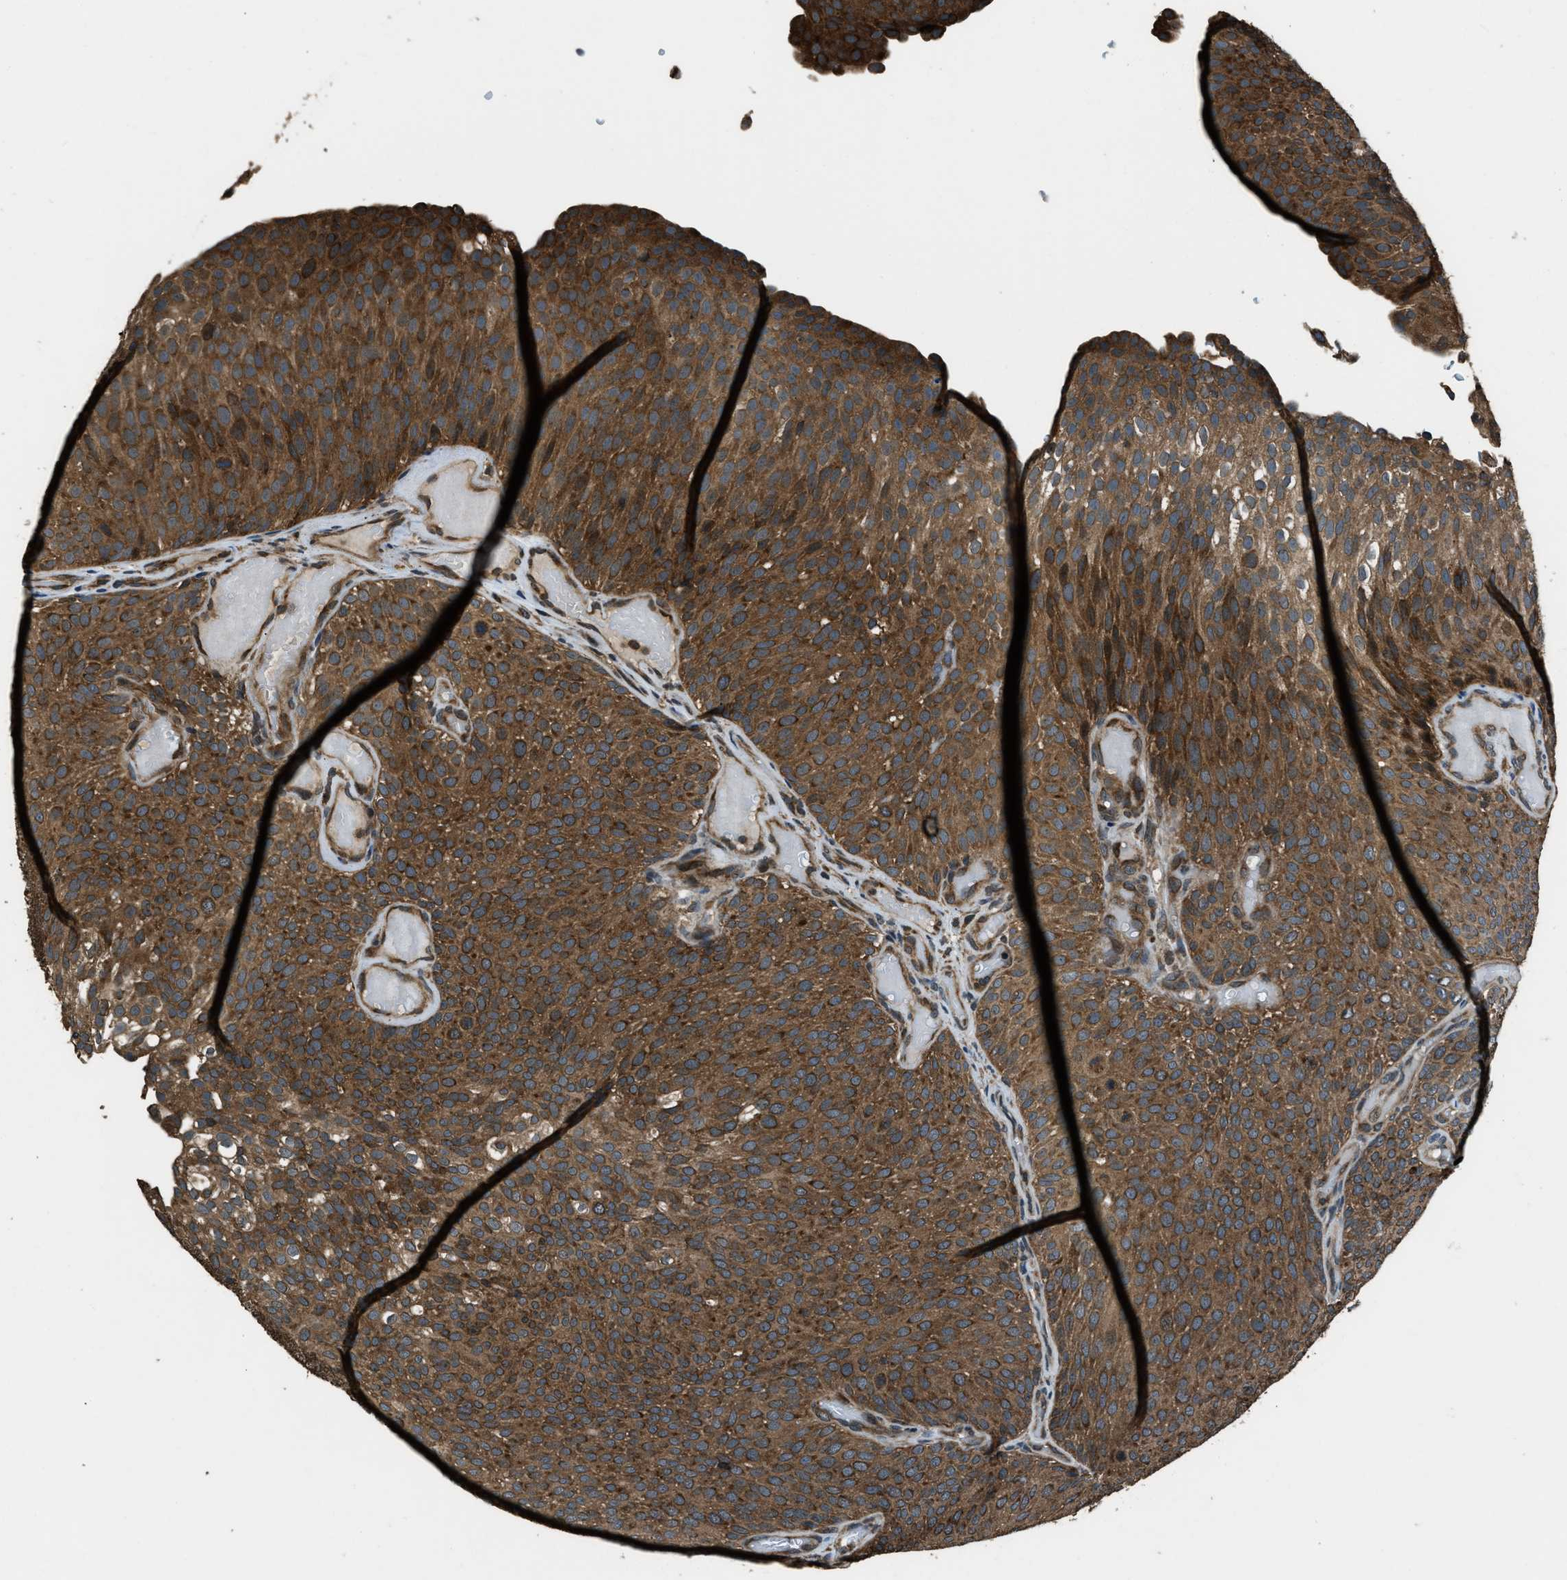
{"staining": {"intensity": "moderate", "quantity": ">75%", "location": "cytoplasmic/membranous"}, "tissue": "urothelial cancer", "cell_type": "Tumor cells", "image_type": "cancer", "snomed": [{"axis": "morphology", "description": "Urothelial carcinoma, Low grade"}, {"axis": "topography", "description": "Urinary bladder"}], "caption": "Tumor cells exhibit medium levels of moderate cytoplasmic/membranous staining in approximately >75% of cells in human urothelial cancer. The protein is stained brown, and the nuclei are stained in blue (DAB IHC with brightfield microscopy, high magnification).", "gene": "TRIM4", "patient": {"sex": "male", "age": 78}}